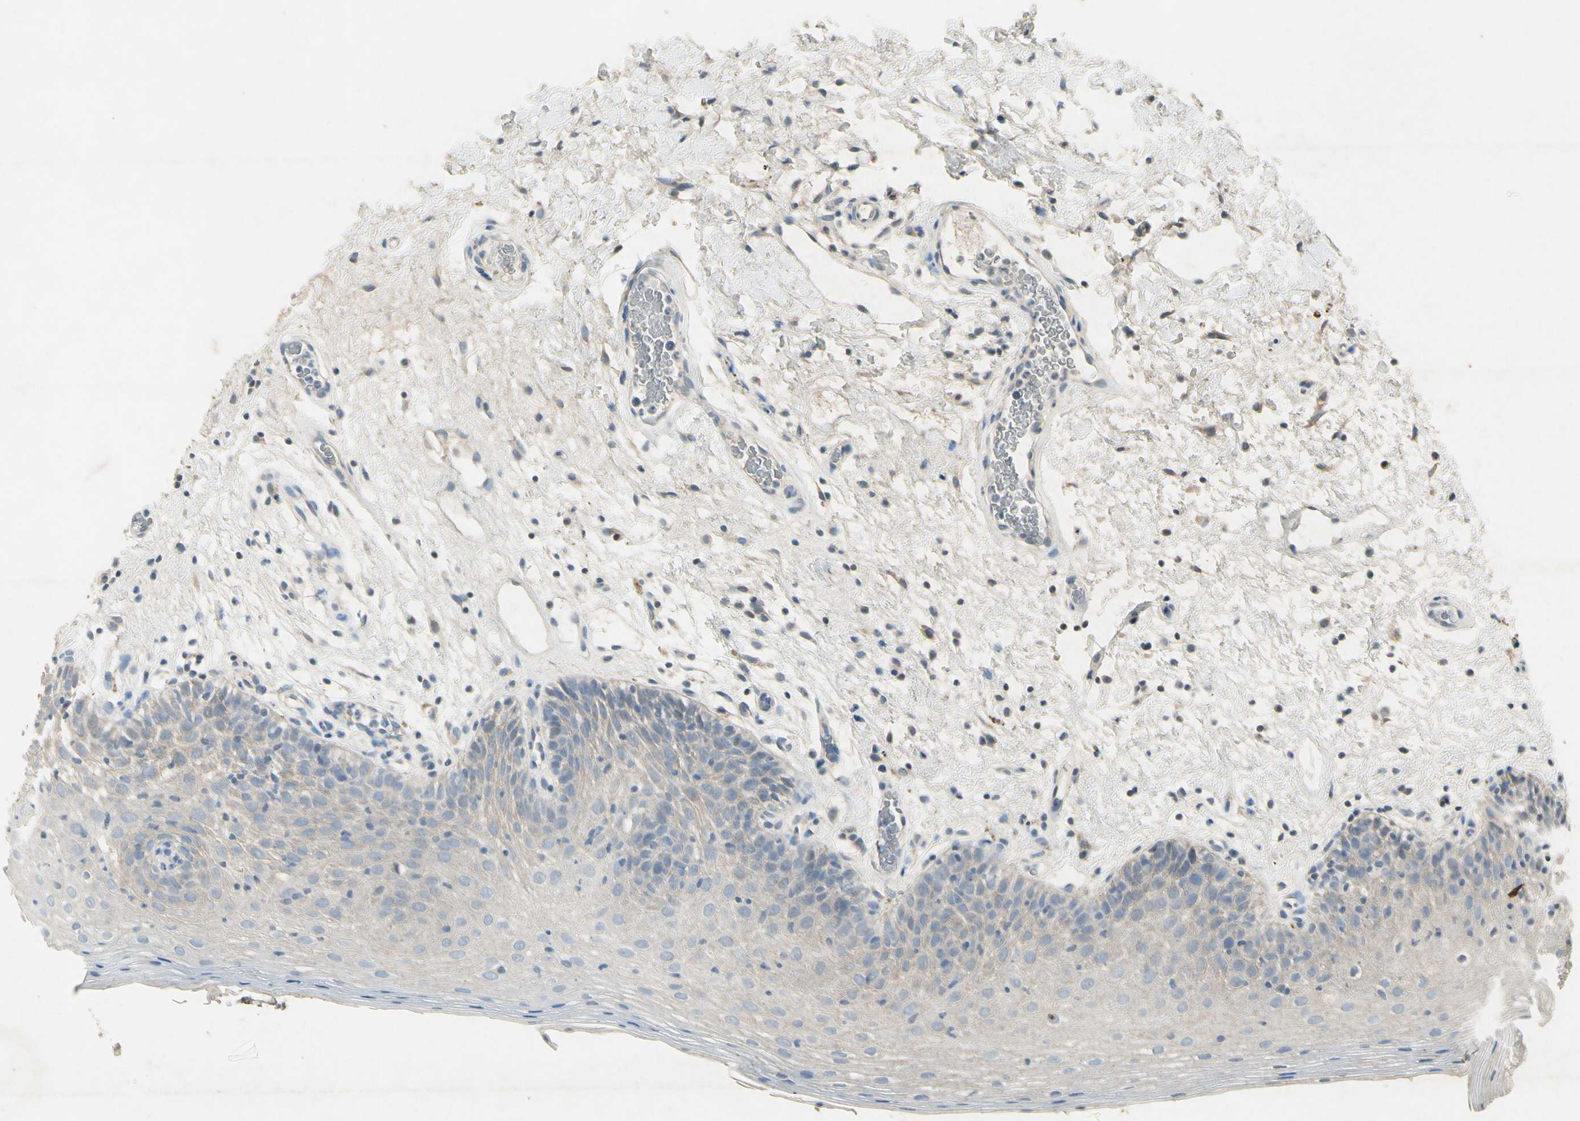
{"staining": {"intensity": "weak", "quantity": "<25%", "location": "cytoplasmic/membranous"}, "tissue": "oral mucosa", "cell_type": "Squamous epithelial cells", "image_type": "normal", "snomed": [{"axis": "morphology", "description": "Normal tissue, NOS"}, {"axis": "morphology", "description": "Squamous cell carcinoma, NOS"}, {"axis": "topography", "description": "Skeletal muscle"}, {"axis": "topography", "description": "Oral tissue"}, {"axis": "topography", "description": "Head-Neck"}], "caption": "Human oral mucosa stained for a protein using immunohistochemistry reveals no expression in squamous epithelial cells.", "gene": "SNAP91", "patient": {"sex": "male", "age": 71}}